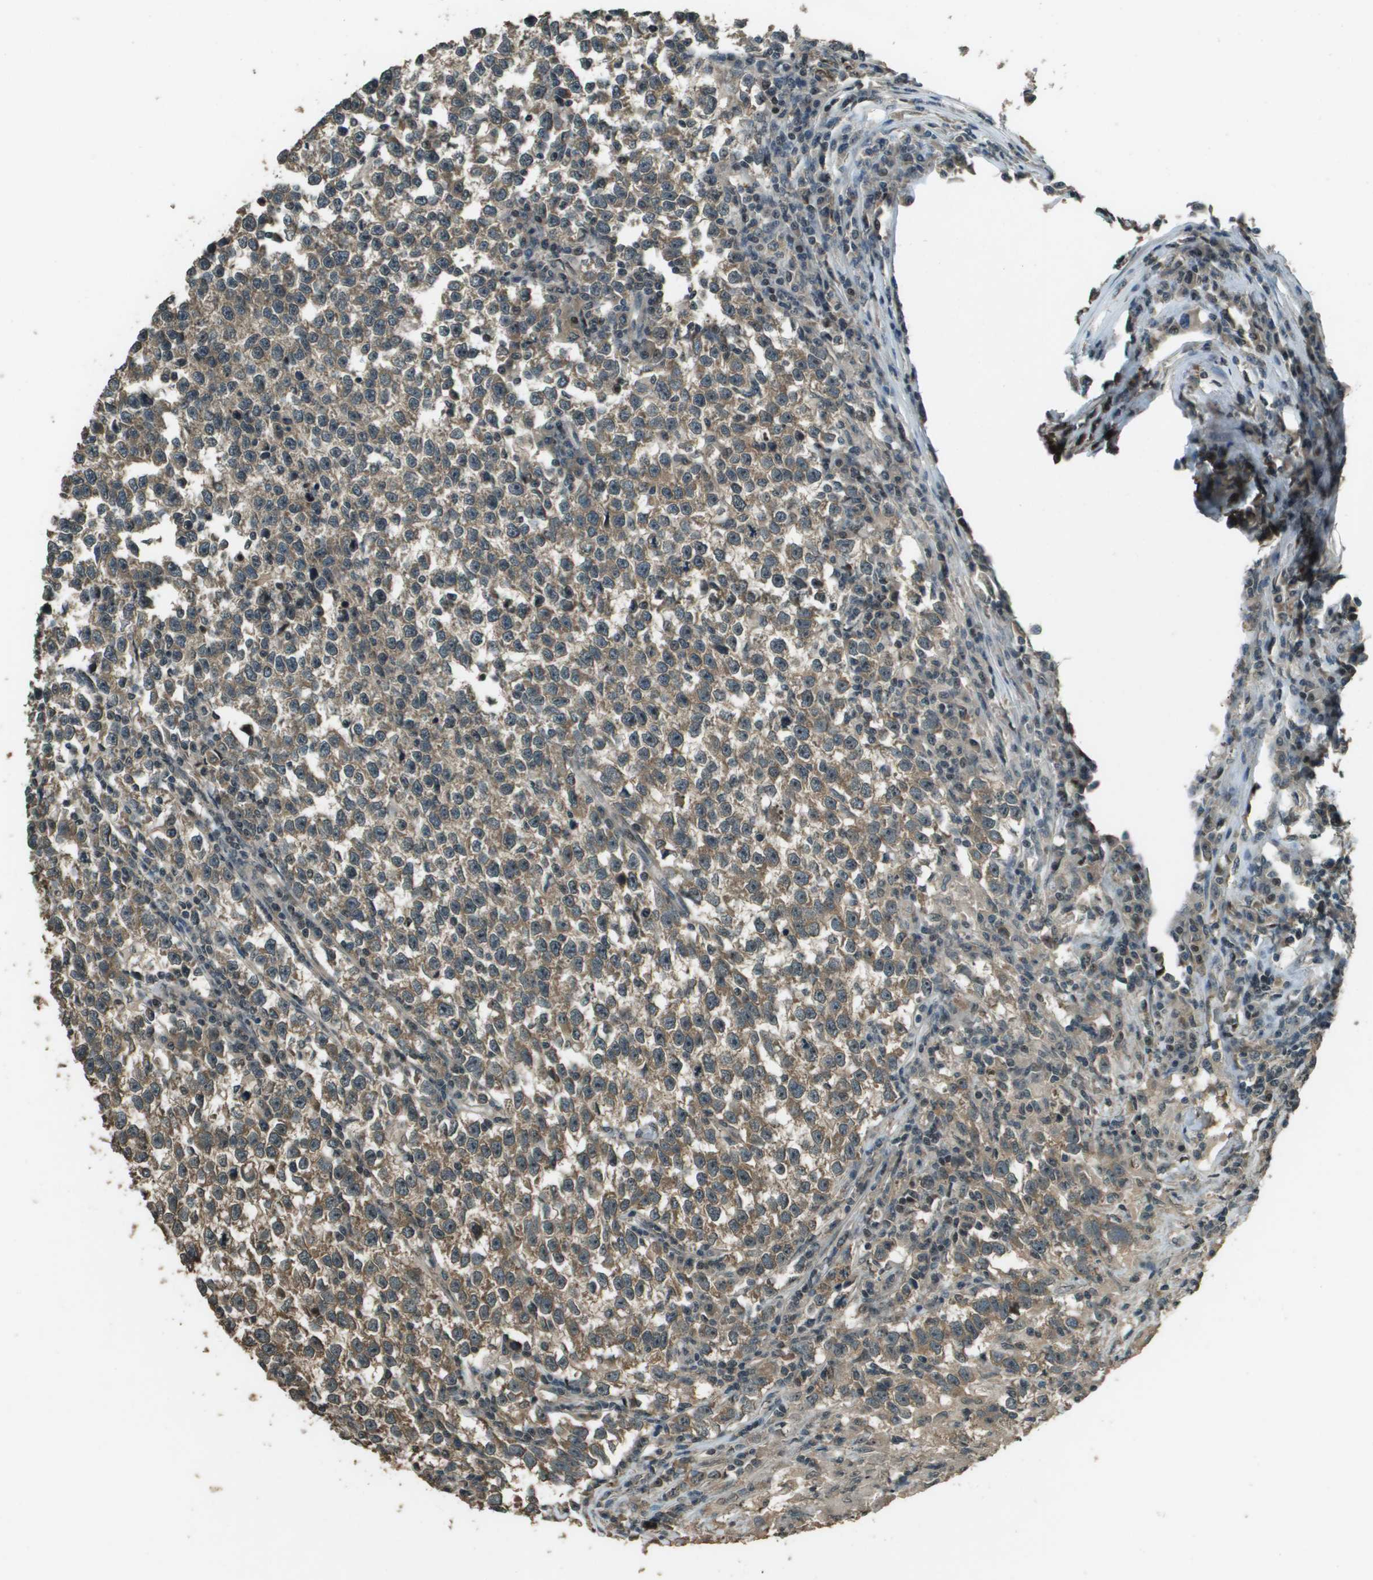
{"staining": {"intensity": "weak", "quantity": ">75%", "location": "cytoplasmic/membranous"}, "tissue": "testis cancer", "cell_type": "Tumor cells", "image_type": "cancer", "snomed": [{"axis": "morphology", "description": "Normal tissue, NOS"}, {"axis": "morphology", "description": "Seminoma, NOS"}, {"axis": "topography", "description": "Testis"}], "caption": "Tumor cells reveal weak cytoplasmic/membranous staining in approximately >75% of cells in testis cancer (seminoma).", "gene": "SDC3", "patient": {"sex": "male", "age": 43}}